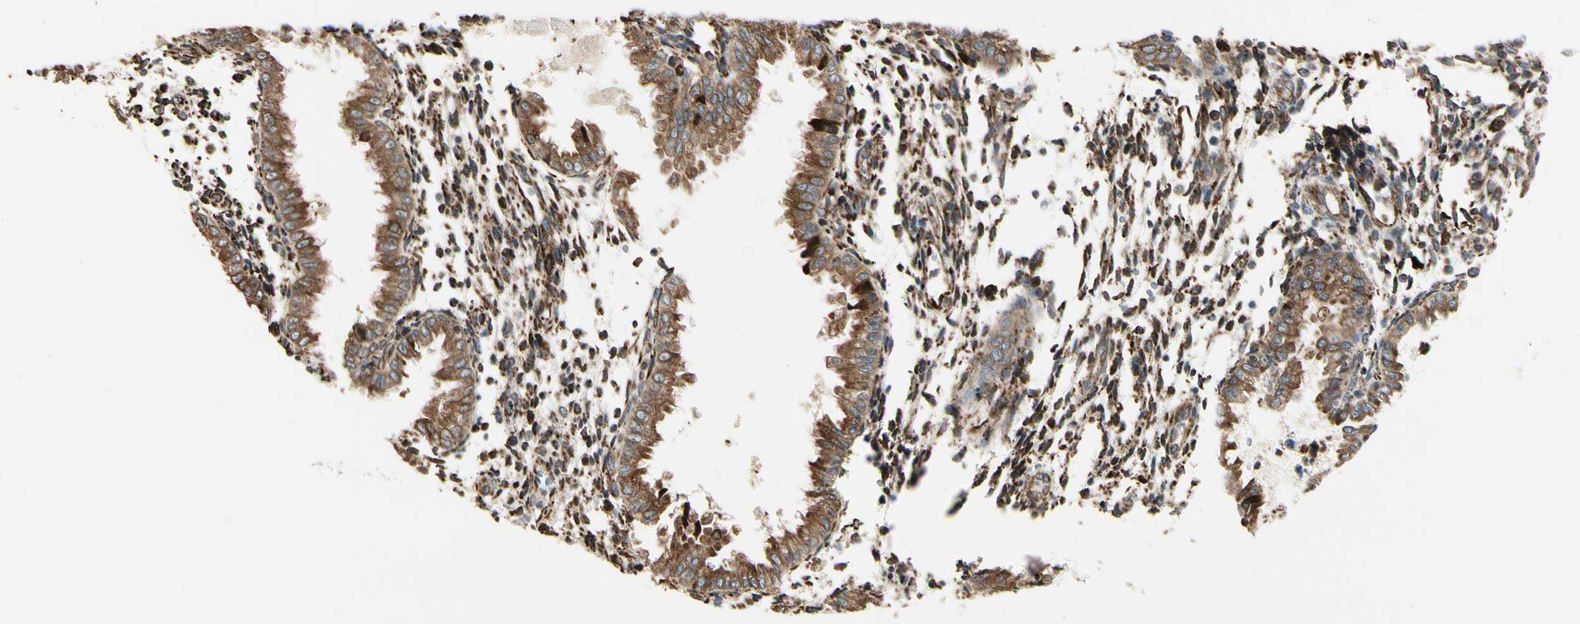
{"staining": {"intensity": "strong", "quantity": ">75%", "location": "cytoplasmic/membranous"}, "tissue": "endometrium", "cell_type": "Cells in endometrial stroma", "image_type": "normal", "snomed": [{"axis": "morphology", "description": "Normal tissue, NOS"}, {"axis": "topography", "description": "Endometrium"}], "caption": "A micrograph of endometrium stained for a protein displays strong cytoplasmic/membranous brown staining in cells in endometrial stroma.", "gene": "HSP90B1", "patient": {"sex": "female", "age": 33}}